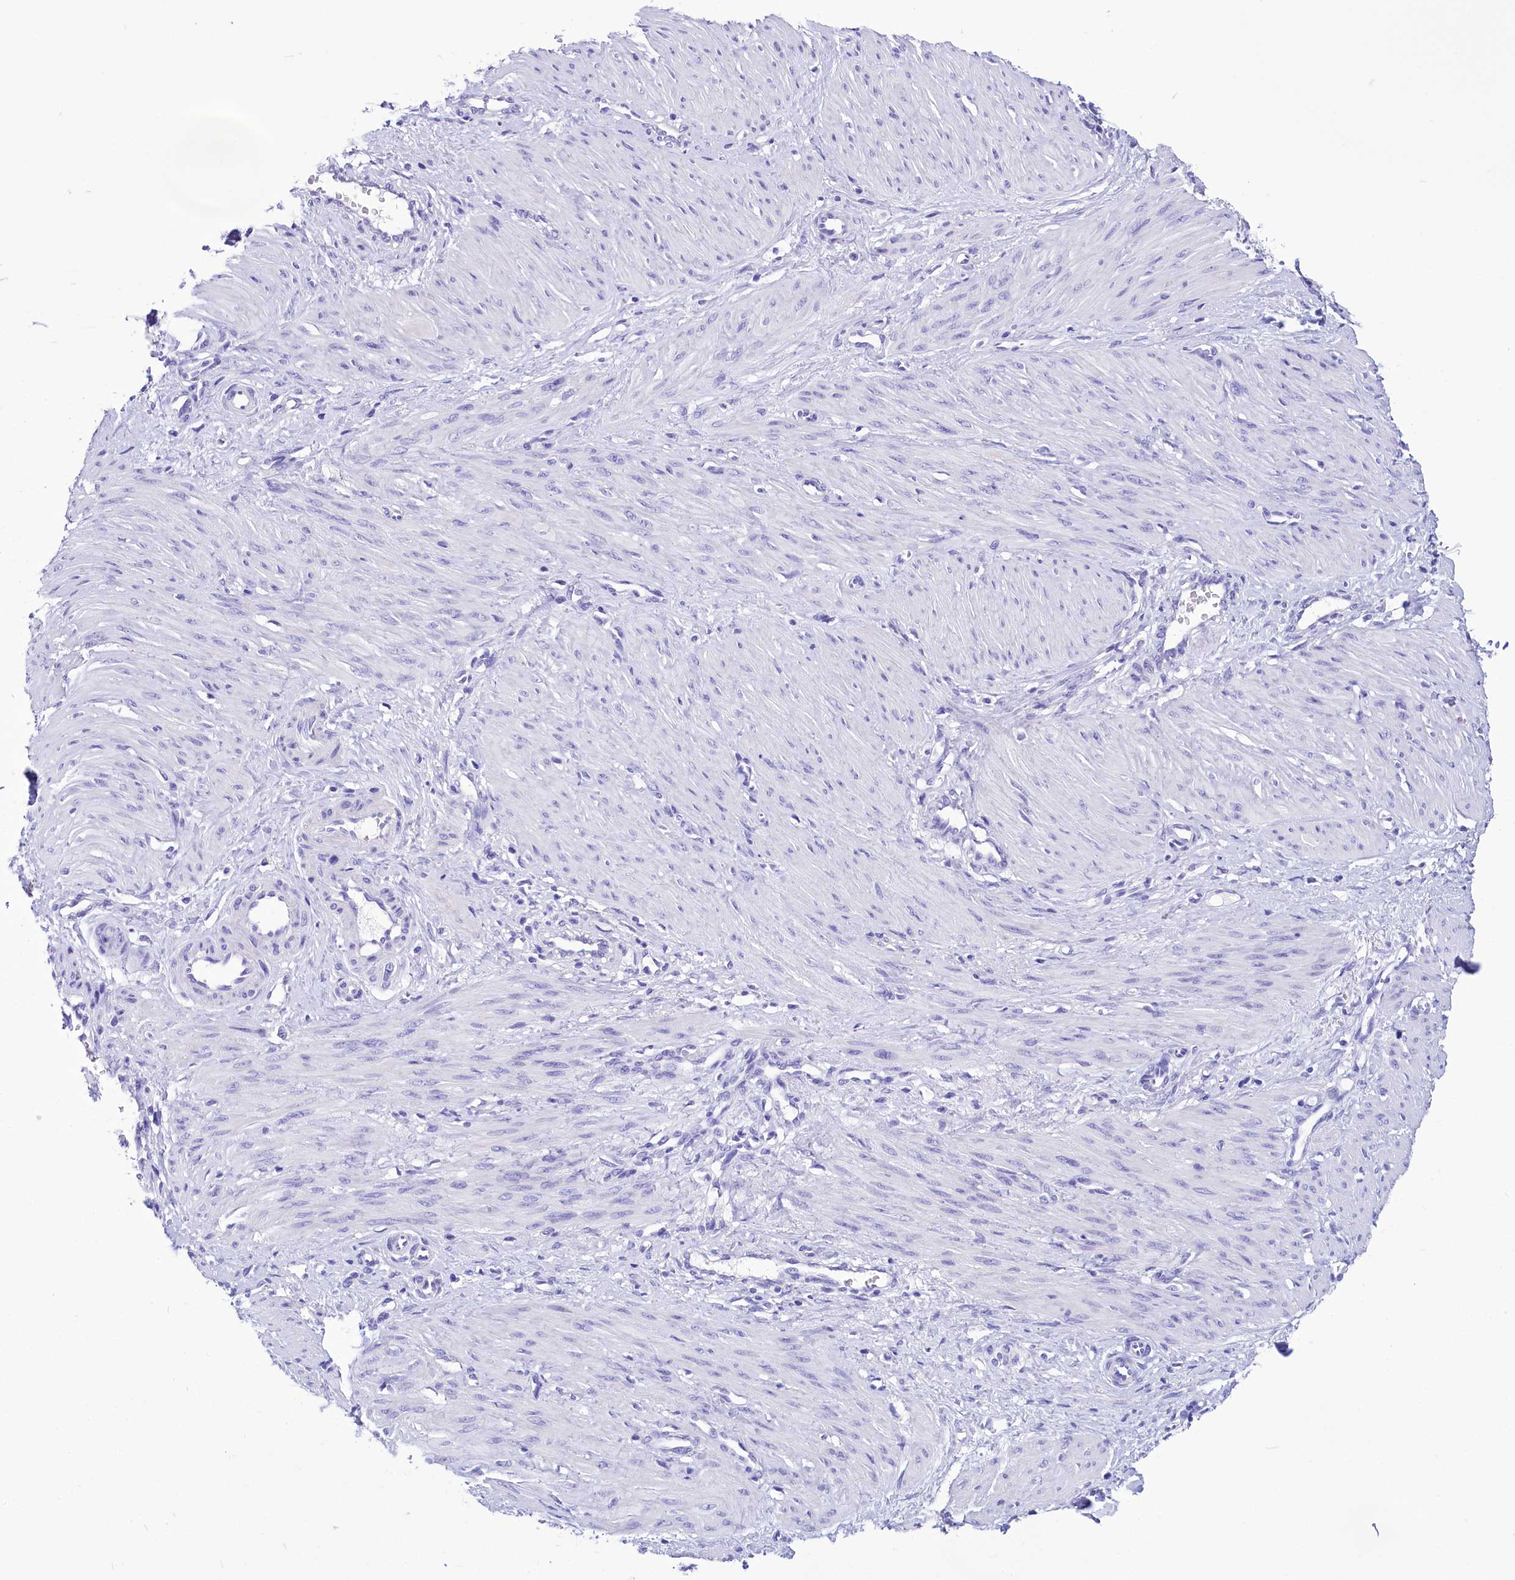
{"staining": {"intensity": "negative", "quantity": "none", "location": "none"}, "tissue": "smooth muscle", "cell_type": "Smooth muscle cells", "image_type": "normal", "snomed": [{"axis": "morphology", "description": "Normal tissue, NOS"}, {"axis": "topography", "description": "Endometrium"}], "caption": "Smooth muscle cells show no significant protein positivity in benign smooth muscle.", "gene": "TTC36", "patient": {"sex": "female", "age": 33}}